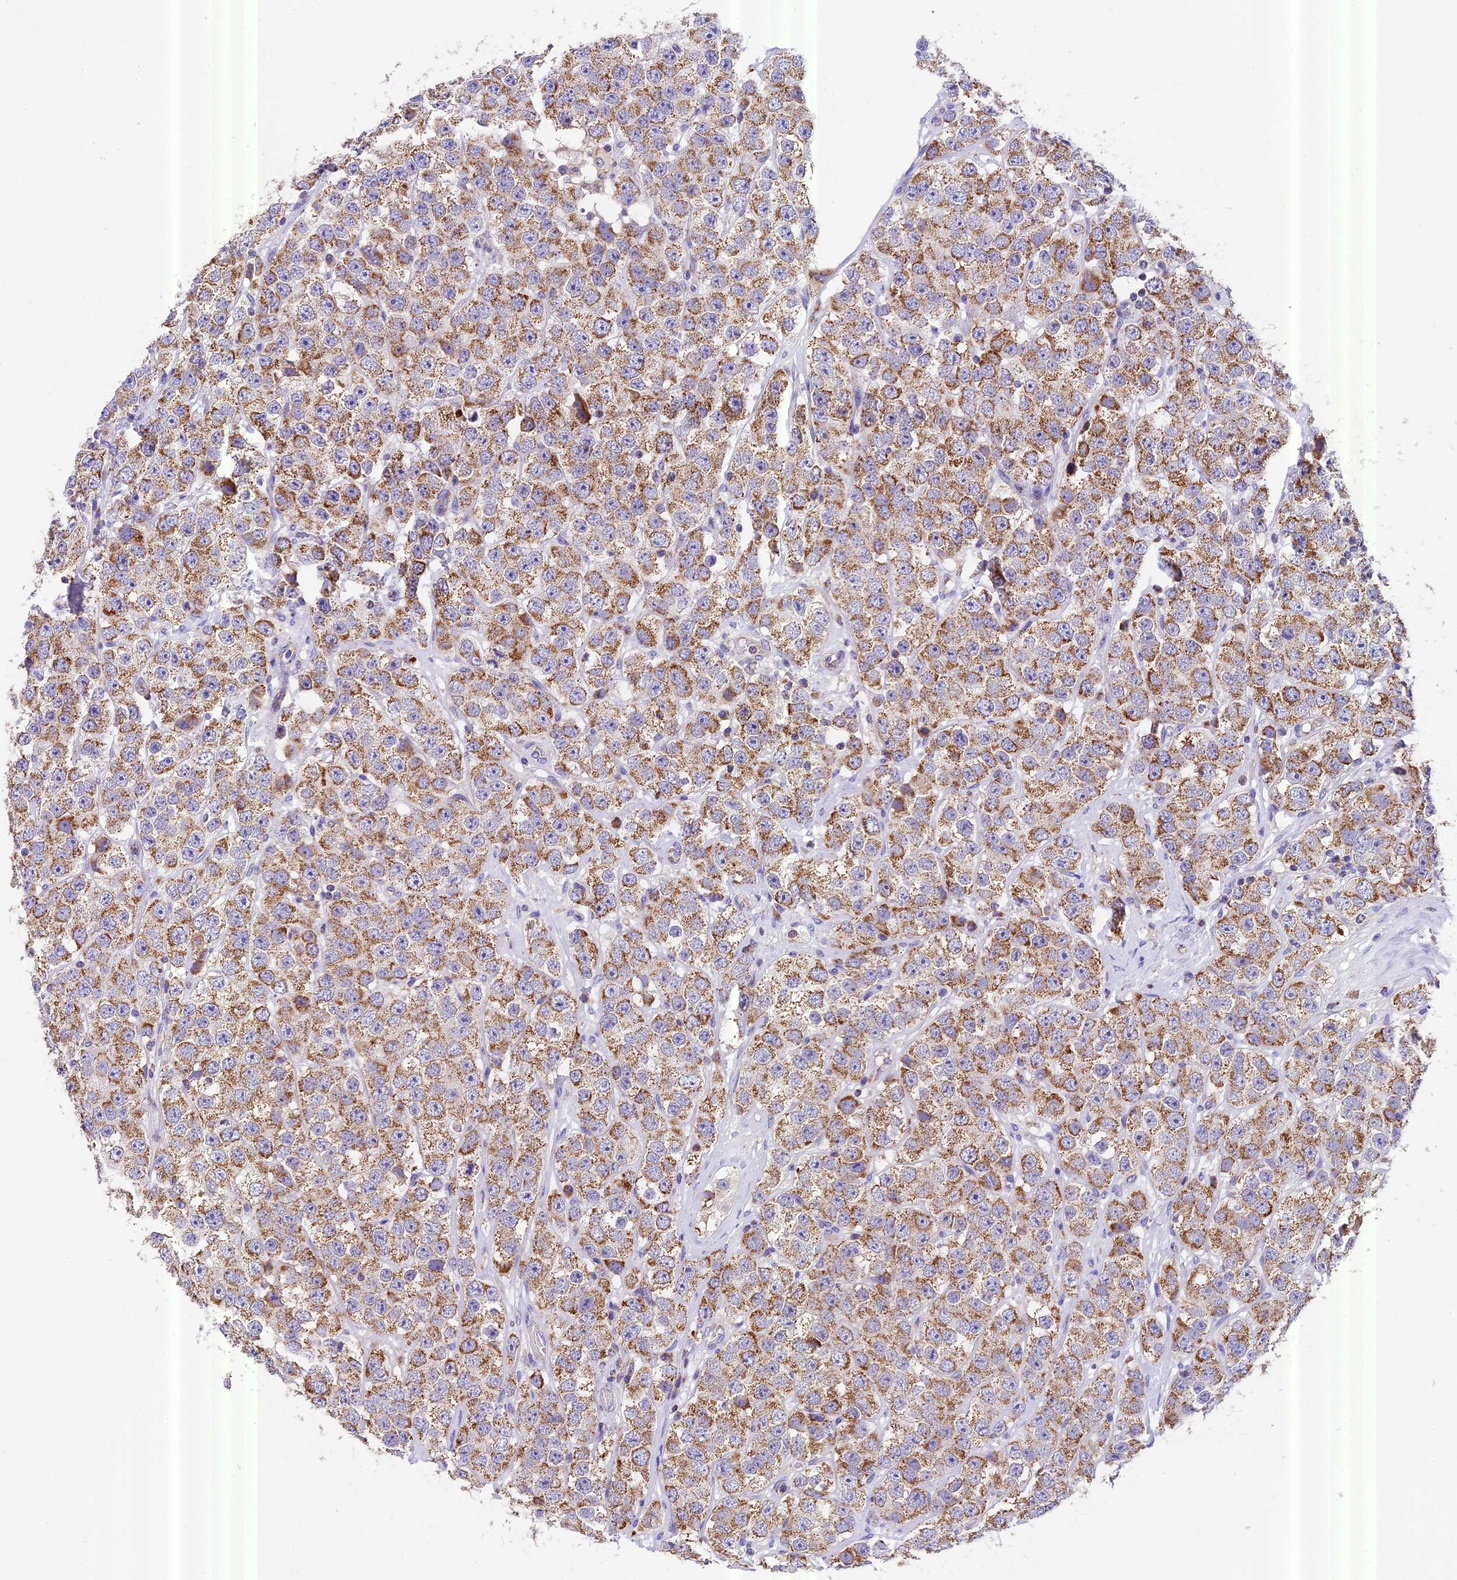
{"staining": {"intensity": "moderate", "quantity": ">75%", "location": "cytoplasmic/membranous"}, "tissue": "testis cancer", "cell_type": "Tumor cells", "image_type": "cancer", "snomed": [{"axis": "morphology", "description": "Seminoma, NOS"}, {"axis": "topography", "description": "Testis"}], "caption": "Brown immunohistochemical staining in human seminoma (testis) reveals moderate cytoplasmic/membranous expression in about >75% of tumor cells.", "gene": "MGME1", "patient": {"sex": "male", "age": 28}}